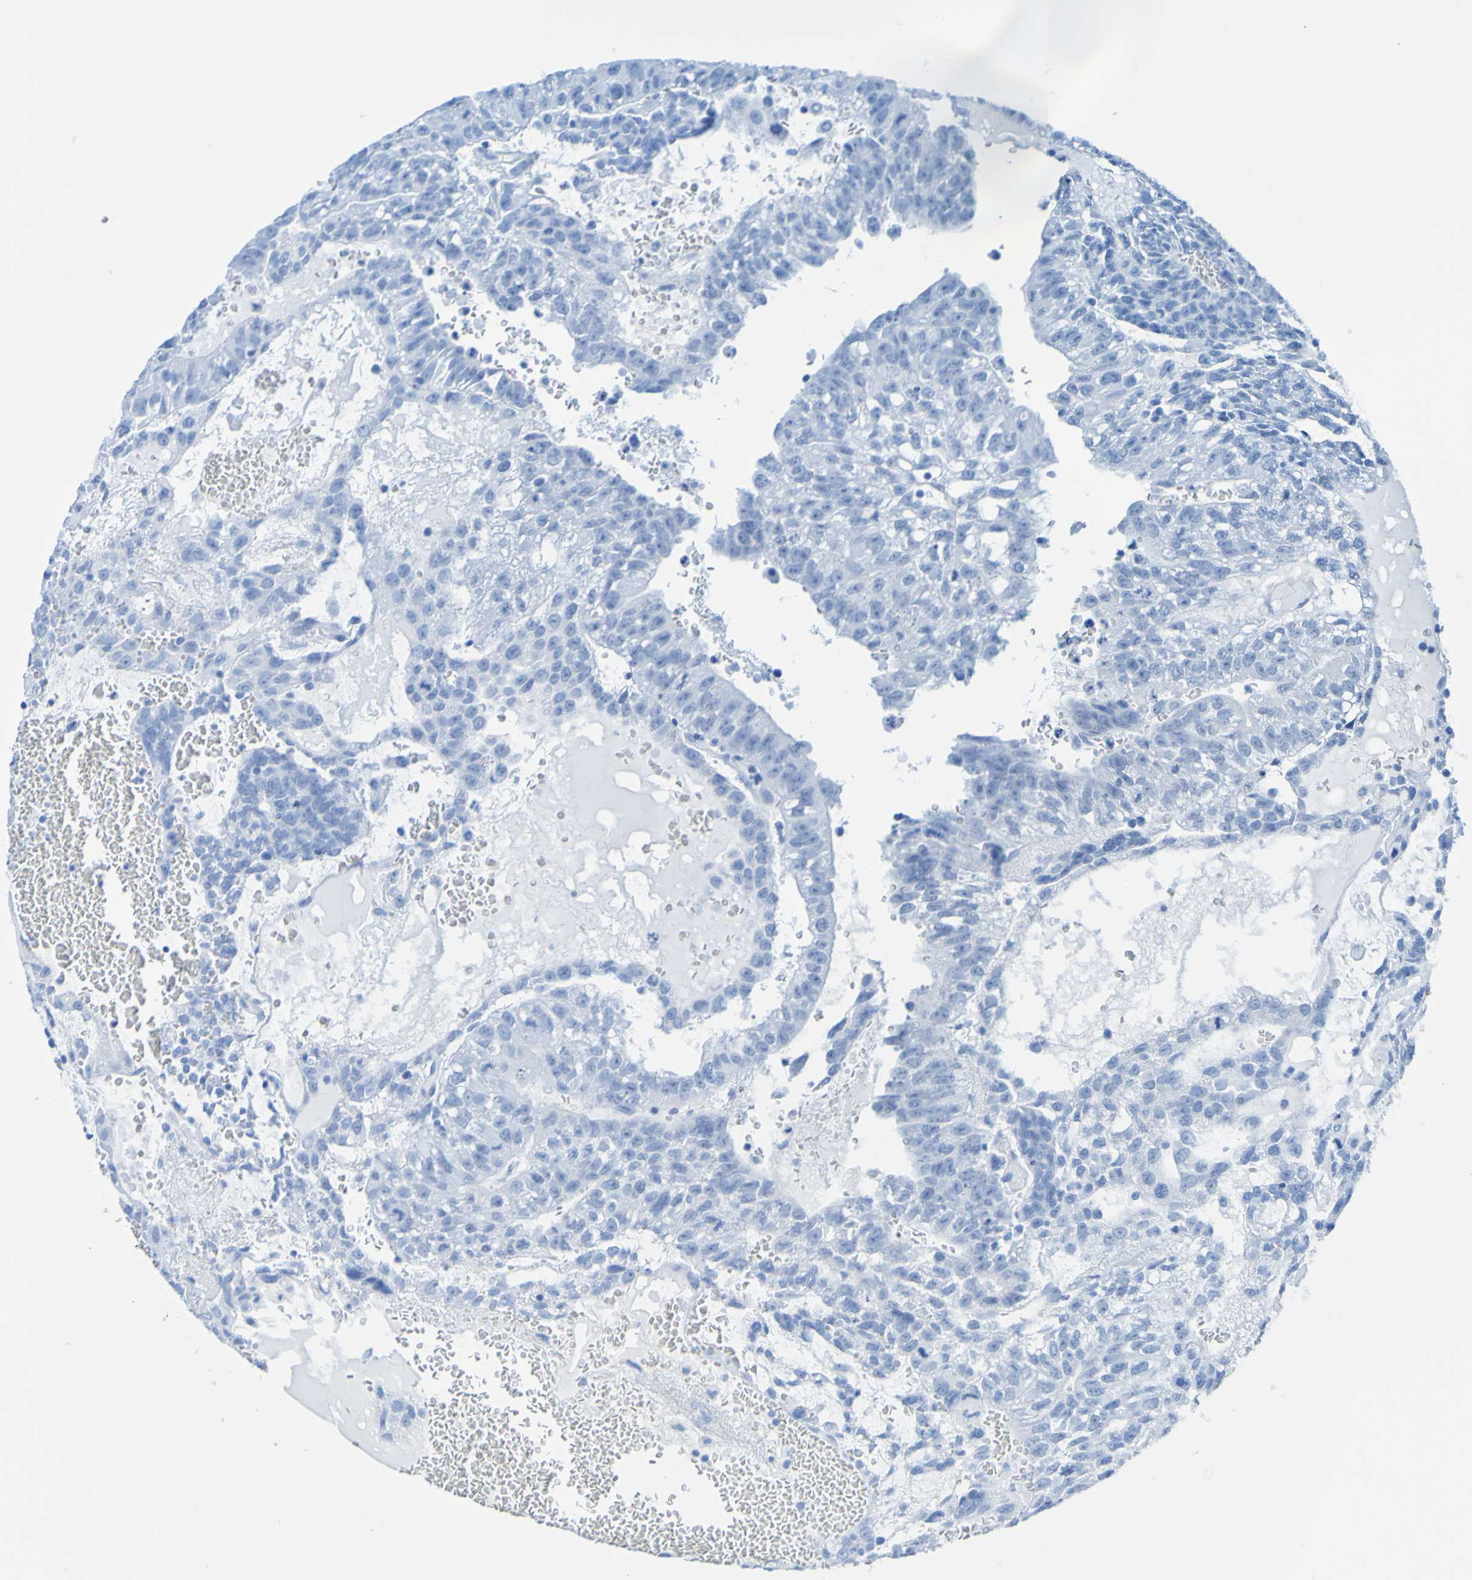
{"staining": {"intensity": "negative", "quantity": "none", "location": "none"}, "tissue": "testis cancer", "cell_type": "Tumor cells", "image_type": "cancer", "snomed": [{"axis": "morphology", "description": "Seminoma, NOS"}, {"axis": "morphology", "description": "Carcinoma, Embryonal, NOS"}, {"axis": "topography", "description": "Testis"}], "caption": "Tumor cells are negative for brown protein staining in testis embryonal carcinoma.", "gene": "ACMSD", "patient": {"sex": "male", "age": 52}}